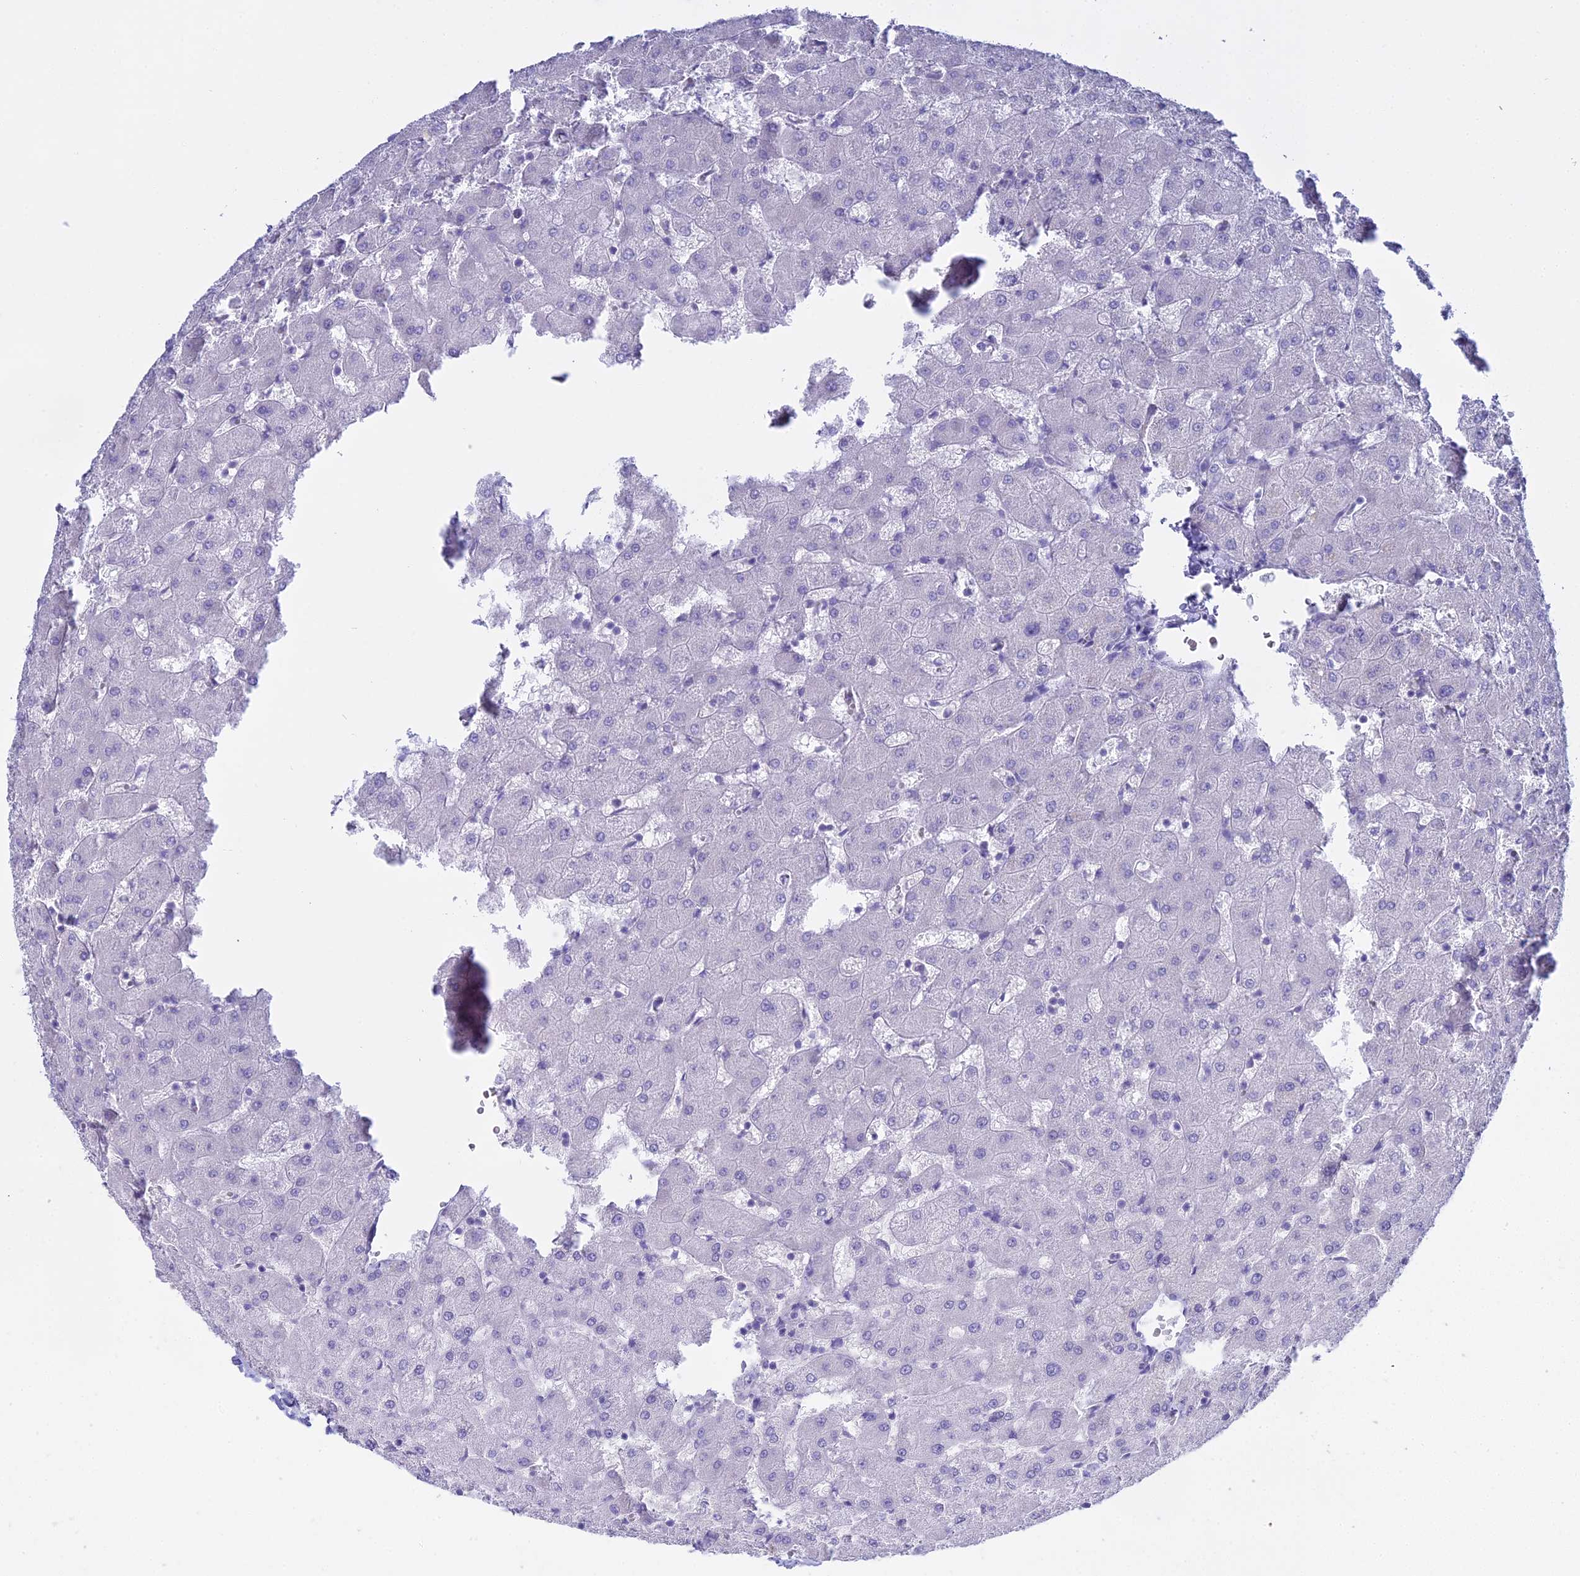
{"staining": {"intensity": "negative", "quantity": "none", "location": "none"}, "tissue": "liver", "cell_type": "Cholangiocytes", "image_type": "normal", "snomed": [{"axis": "morphology", "description": "Normal tissue, NOS"}, {"axis": "topography", "description": "Liver"}], "caption": "High power microscopy photomicrograph of an immunohistochemistry image of normal liver, revealing no significant expression in cholangiocytes. (DAB (3,3'-diaminobenzidine) immunohistochemistry with hematoxylin counter stain).", "gene": "S100A7", "patient": {"sex": "female", "age": 63}}